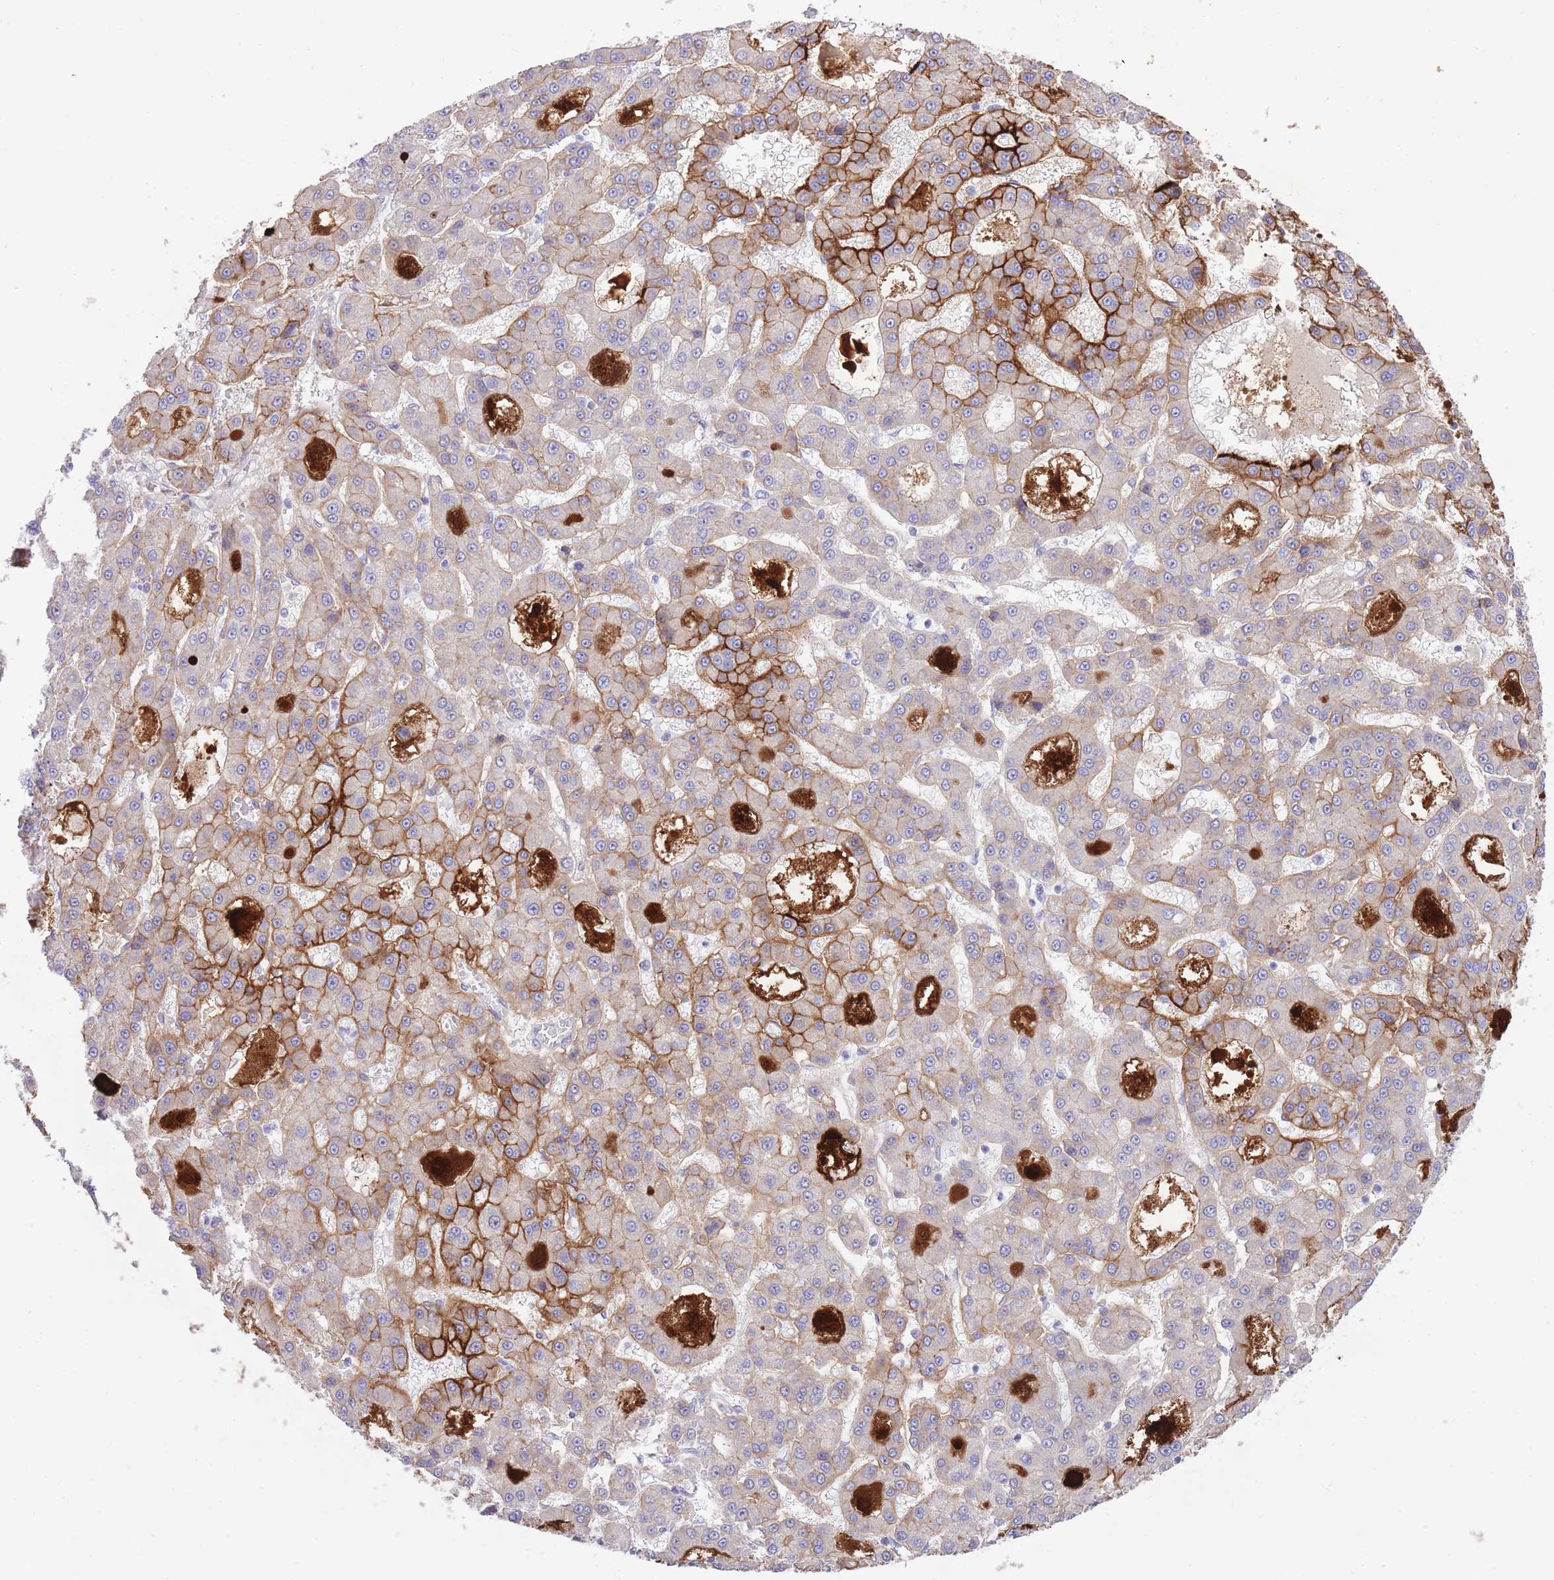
{"staining": {"intensity": "strong", "quantity": "<25%", "location": "cytoplasmic/membranous"}, "tissue": "liver cancer", "cell_type": "Tumor cells", "image_type": "cancer", "snomed": [{"axis": "morphology", "description": "Carcinoma, Hepatocellular, NOS"}, {"axis": "topography", "description": "Liver"}], "caption": "IHC image of neoplastic tissue: human hepatocellular carcinoma (liver) stained using immunohistochemistry (IHC) shows medium levels of strong protein expression localized specifically in the cytoplasmic/membranous of tumor cells, appearing as a cytoplasmic/membranous brown color.", "gene": "HRG", "patient": {"sex": "male", "age": 70}}